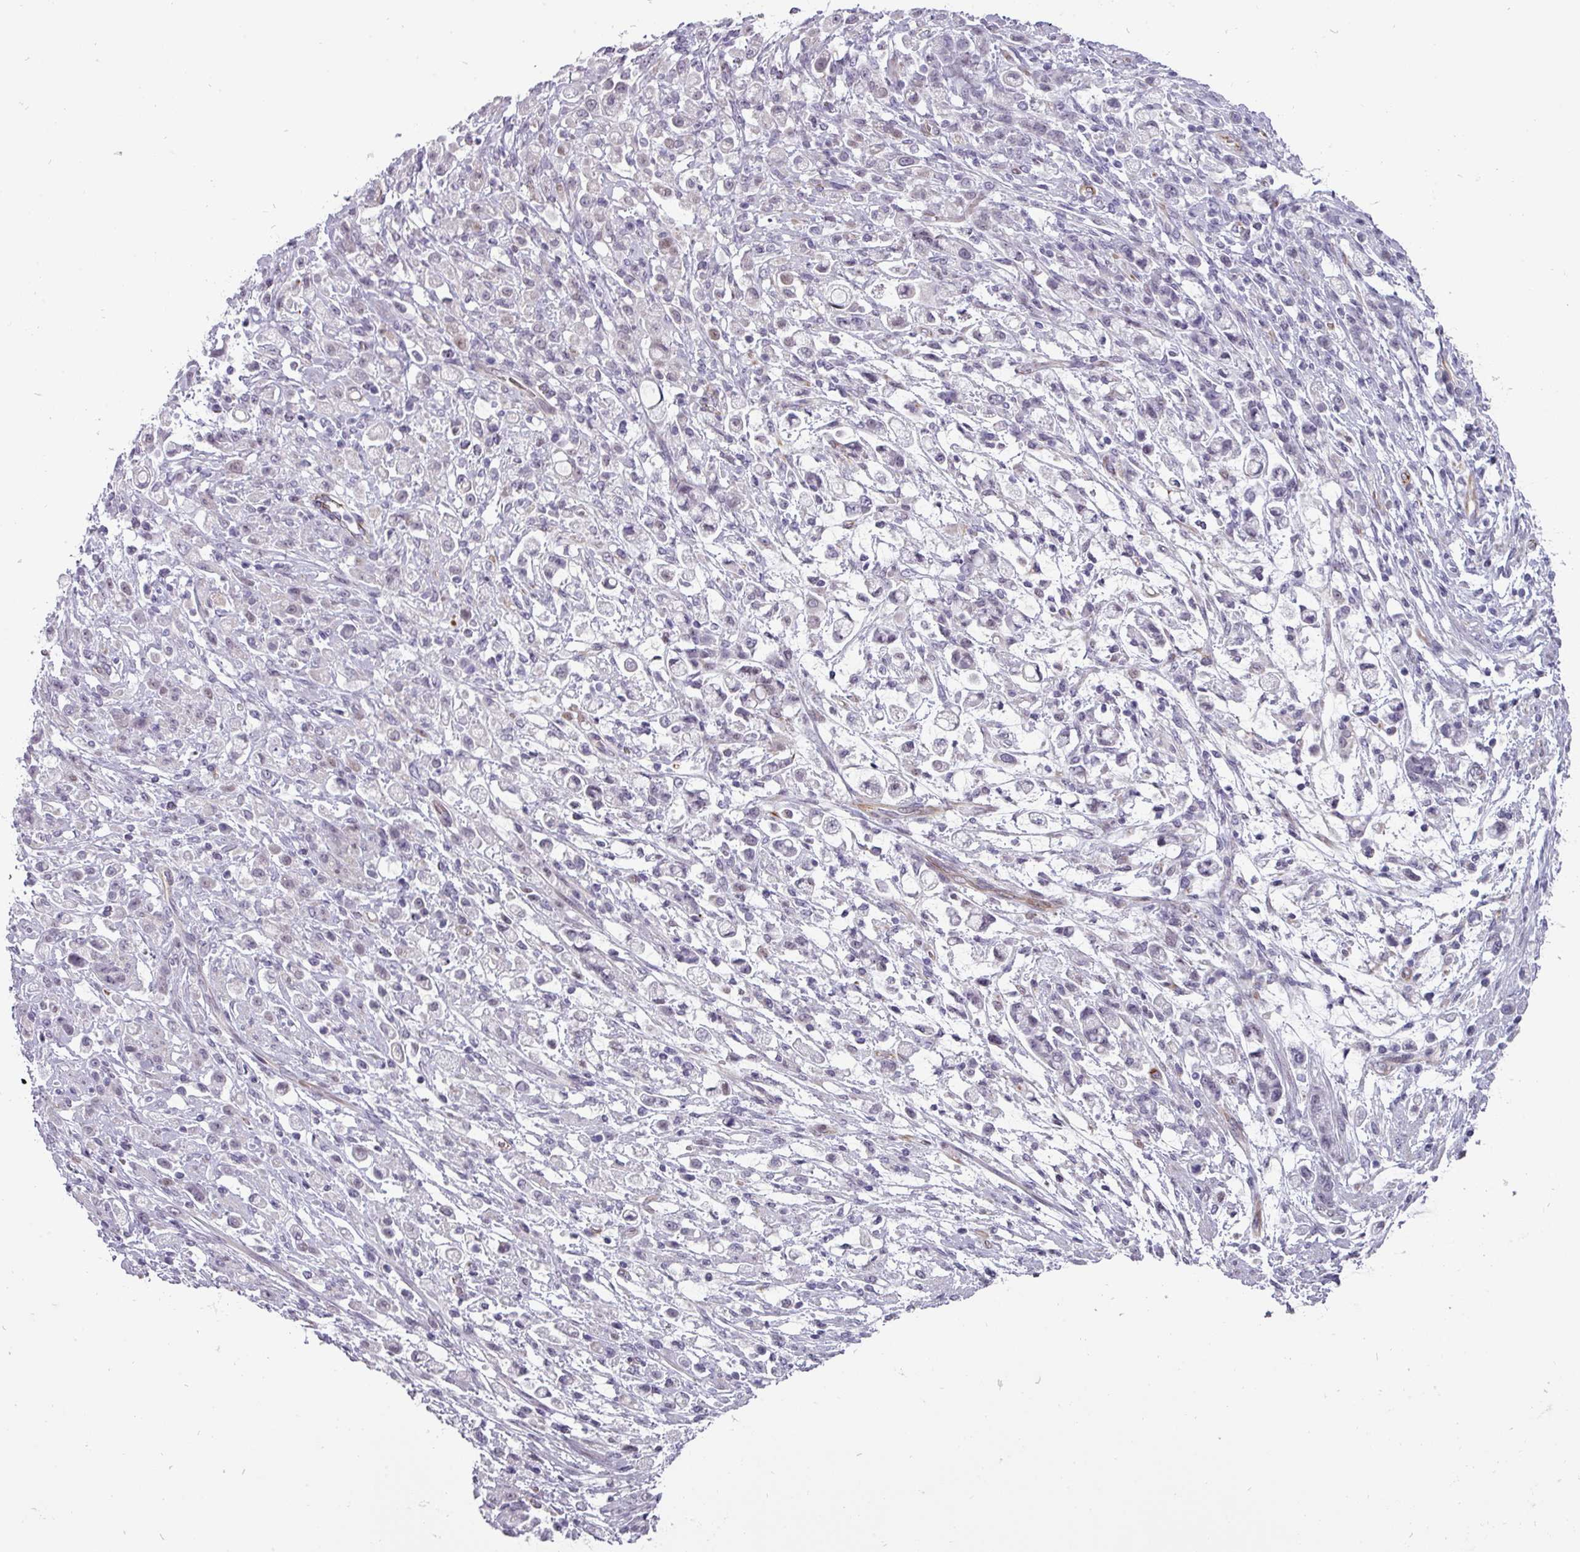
{"staining": {"intensity": "negative", "quantity": "none", "location": "none"}, "tissue": "stomach cancer", "cell_type": "Tumor cells", "image_type": "cancer", "snomed": [{"axis": "morphology", "description": "Adenocarcinoma, NOS"}, {"axis": "topography", "description": "Stomach"}], "caption": "A high-resolution histopathology image shows immunohistochemistry staining of stomach cancer (adenocarcinoma), which displays no significant staining in tumor cells.", "gene": "CHRDL1", "patient": {"sex": "female", "age": 60}}